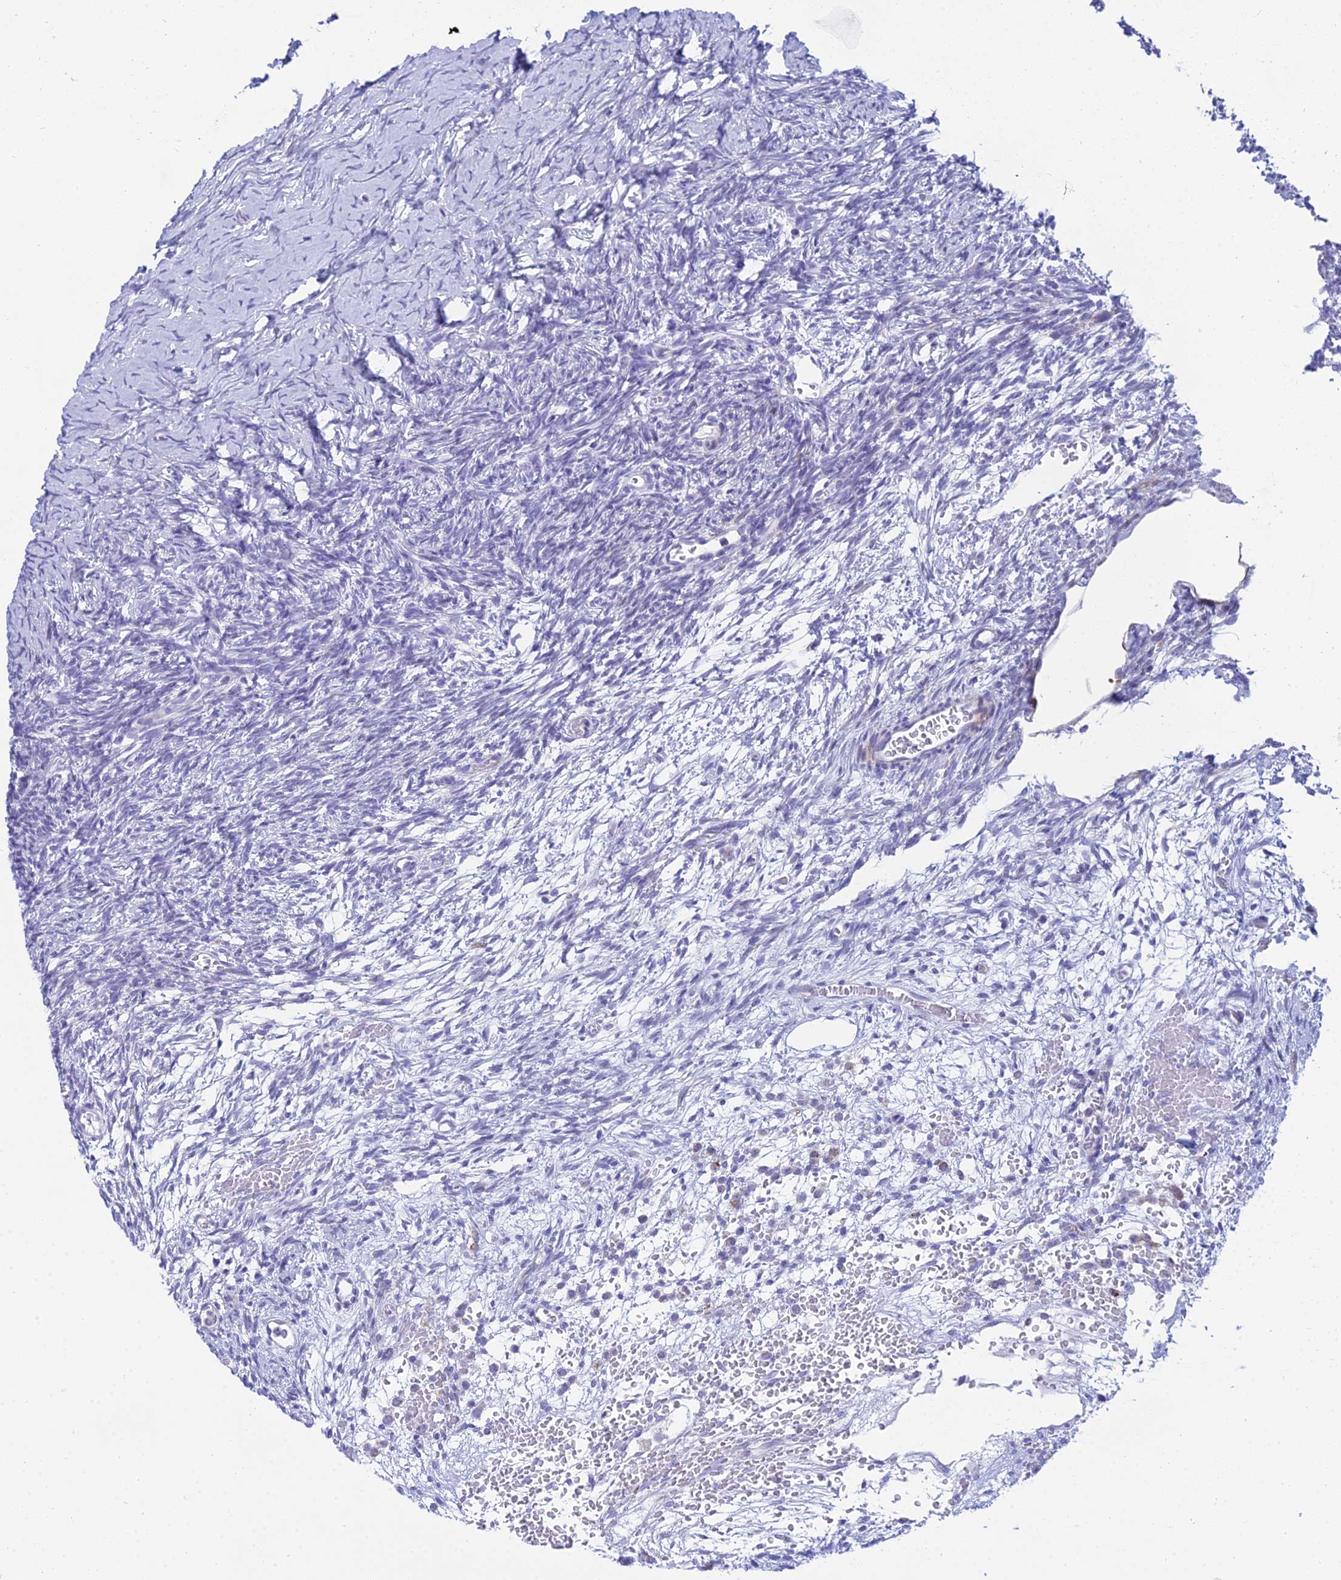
{"staining": {"intensity": "negative", "quantity": "none", "location": "none"}, "tissue": "ovary", "cell_type": "Ovarian stroma cells", "image_type": "normal", "snomed": [{"axis": "morphology", "description": "Normal tissue, NOS"}, {"axis": "topography", "description": "Ovary"}], "caption": "Immunohistochemistry (IHC) of benign human ovary displays no positivity in ovarian stroma cells.", "gene": "PRR13", "patient": {"sex": "female", "age": 39}}